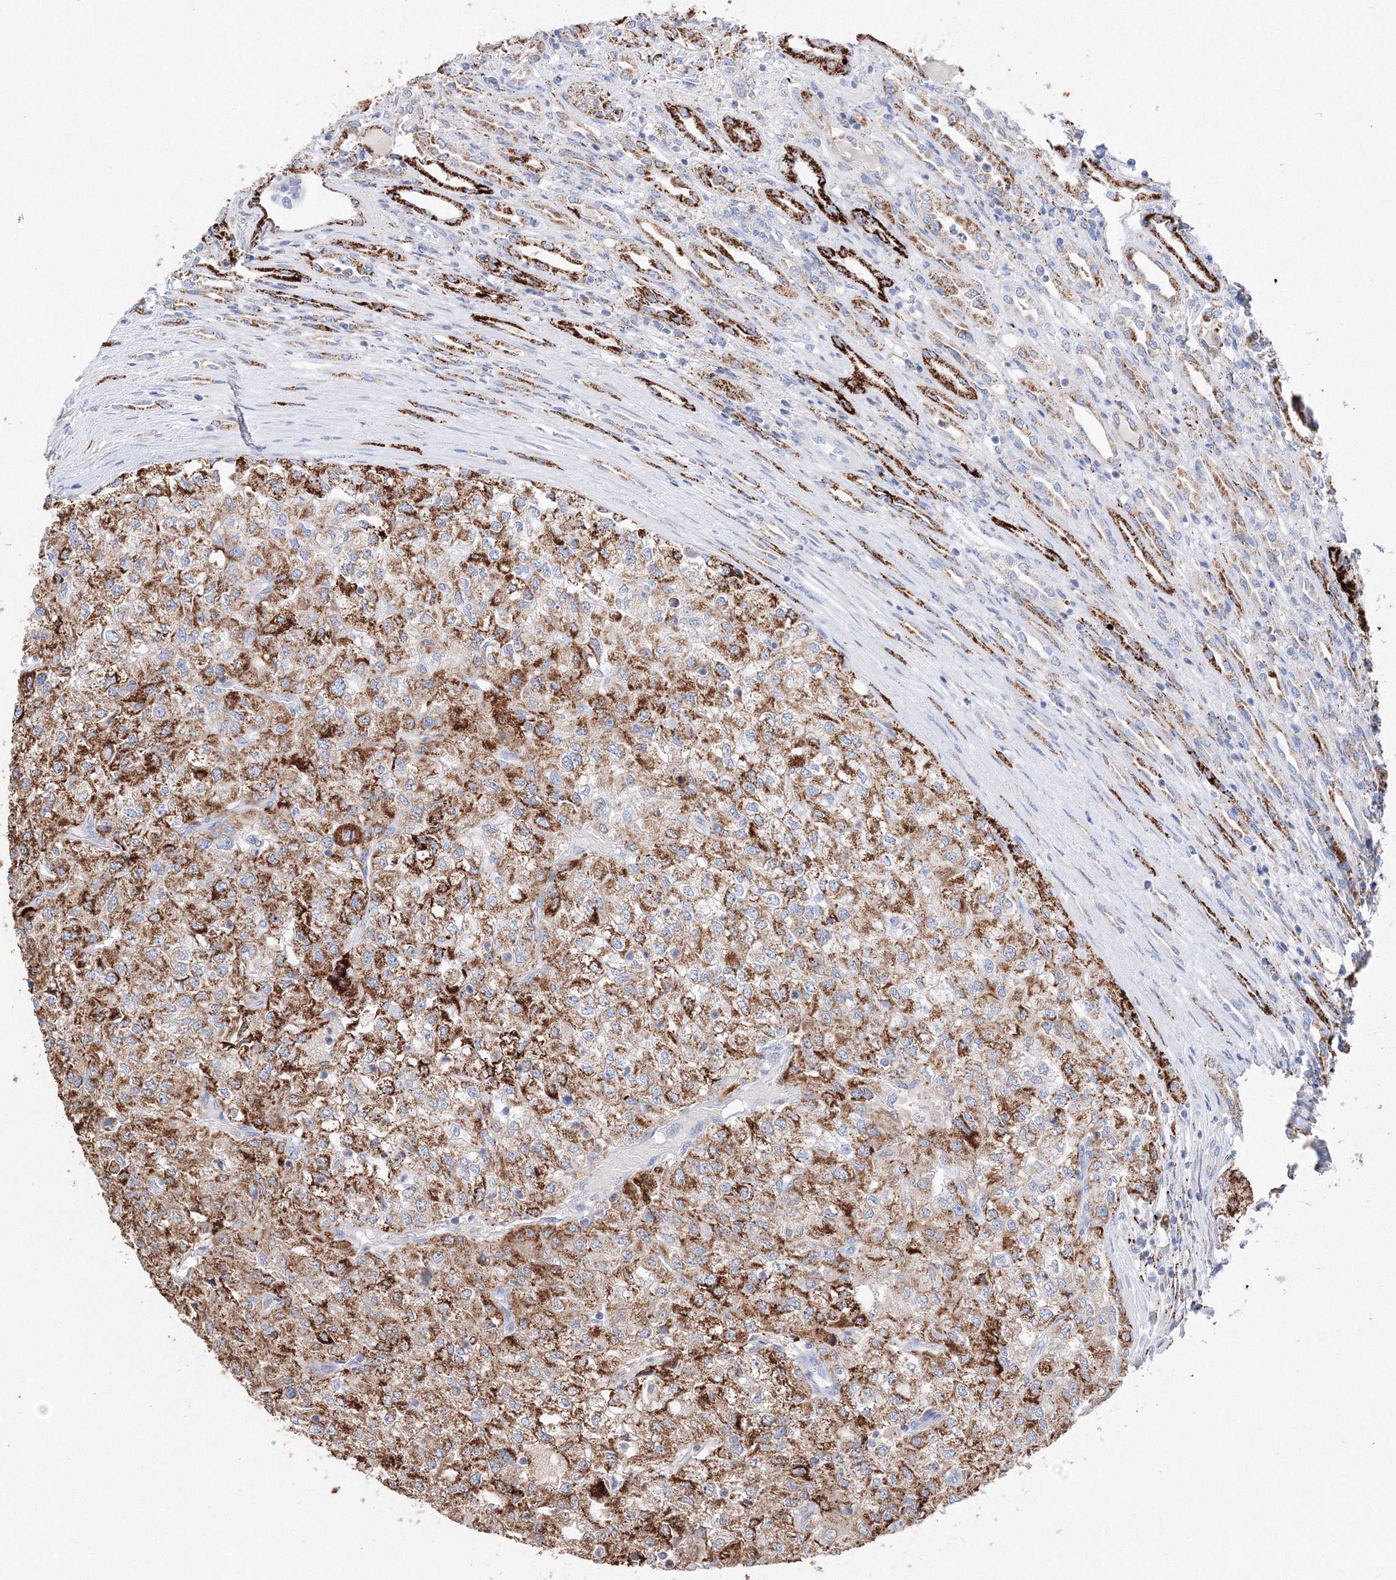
{"staining": {"intensity": "strong", "quantity": ">75%", "location": "cytoplasmic/membranous"}, "tissue": "renal cancer", "cell_type": "Tumor cells", "image_type": "cancer", "snomed": [{"axis": "morphology", "description": "Adenocarcinoma, NOS"}, {"axis": "topography", "description": "Kidney"}], "caption": "Human renal cancer (adenocarcinoma) stained for a protein (brown) reveals strong cytoplasmic/membranous positive staining in approximately >75% of tumor cells.", "gene": "MERTK", "patient": {"sex": "female", "age": 54}}